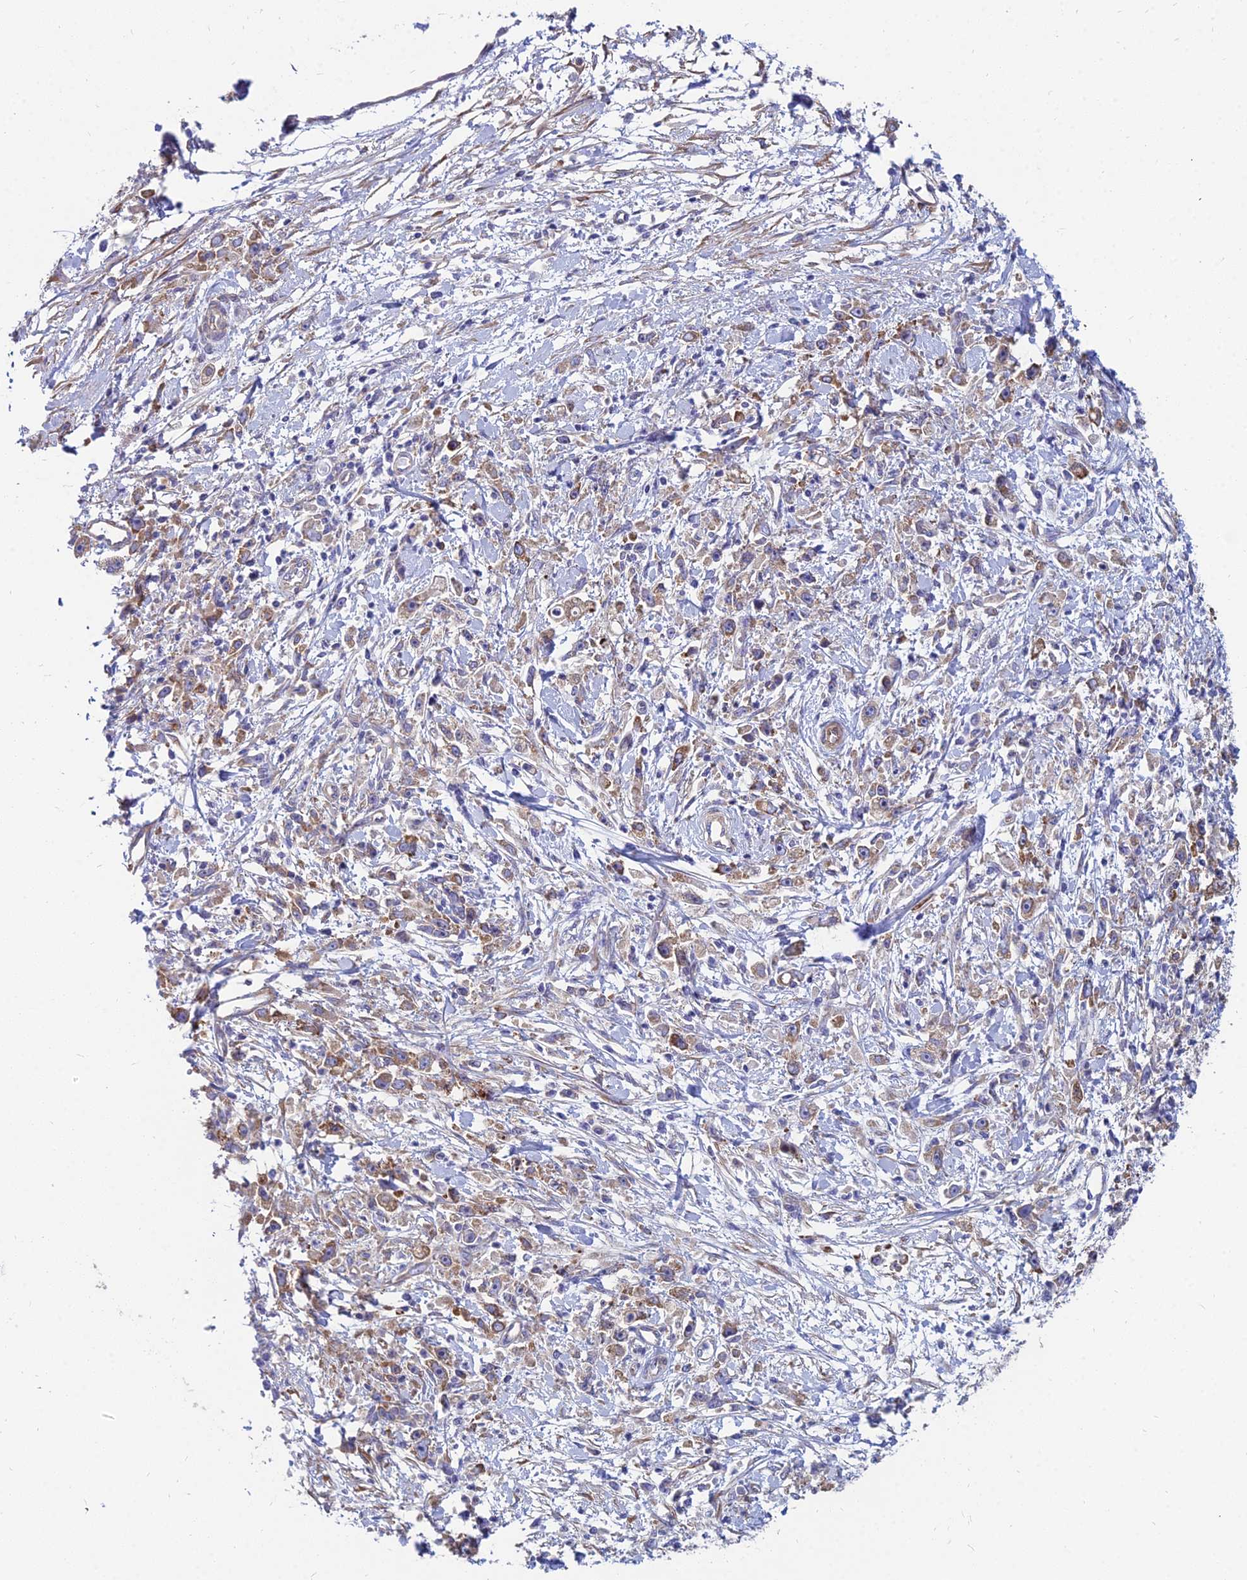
{"staining": {"intensity": "weak", "quantity": ">75%", "location": "cytoplasmic/membranous"}, "tissue": "stomach cancer", "cell_type": "Tumor cells", "image_type": "cancer", "snomed": [{"axis": "morphology", "description": "Adenocarcinoma, NOS"}, {"axis": "topography", "description": "Stomach"}], "caption": "Stomach cancer stained with DAB immunohistochemistry exhibits low levels of weak cytoplasmic/membranous expression in approximately >75% of tumor cells.", "gene": "TXLNA", "patient": {"sex": "female", "age": 59}}